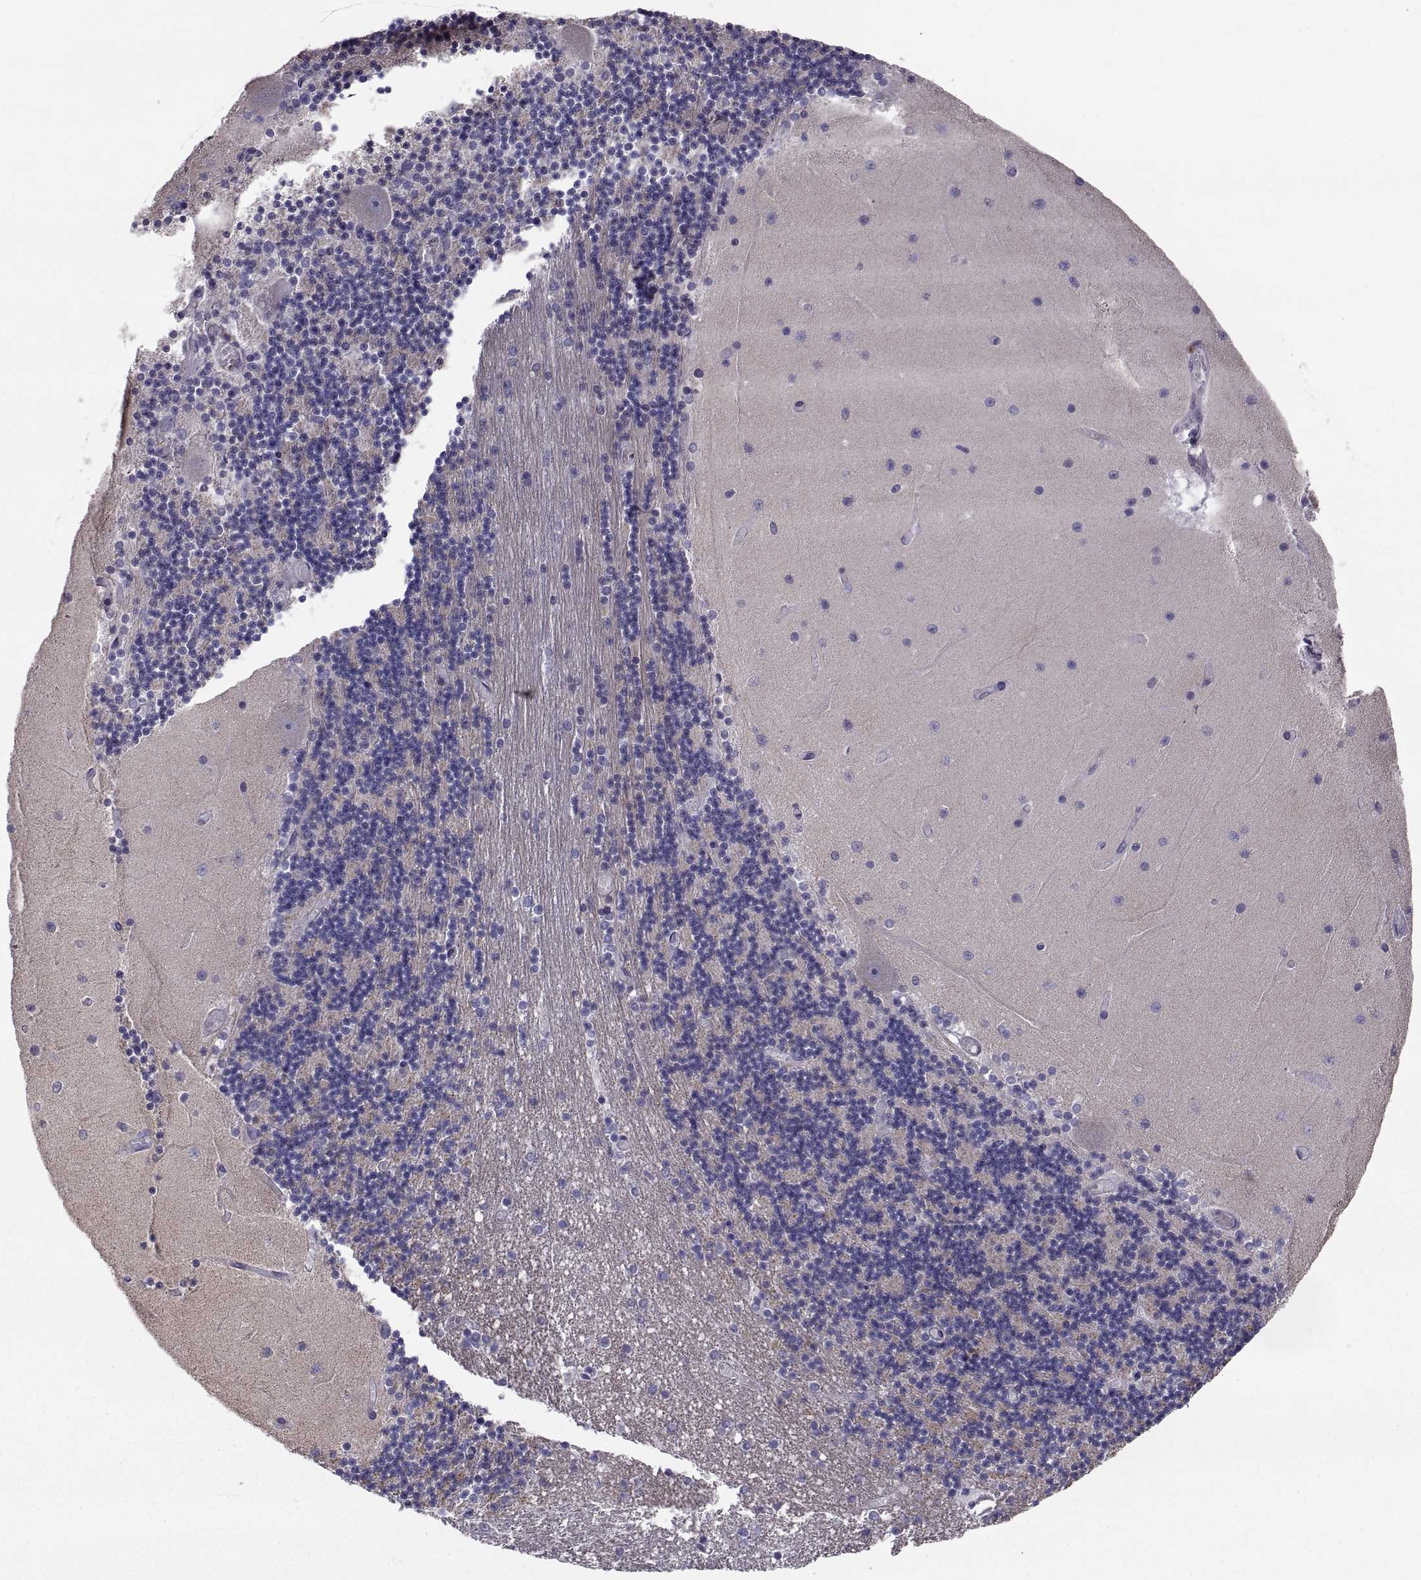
{"staining": {"intensity": "negative", "quantity": "none", "location": "none"}, "tissue": "cerebellum", "cell_type": "Cells in granular layer", "image_type": "normal", "snomed": [{"axis": "morphology", "description": "Normal tissue, NOS"}, {"axis": "topography", "description": "Cerebellum"}], "caption": "The photomicrograph shows no staining of cells in granular layer in normal cerebellum.", "gene": "ANO1", "patient": {"sex": "female", "age": 28}}